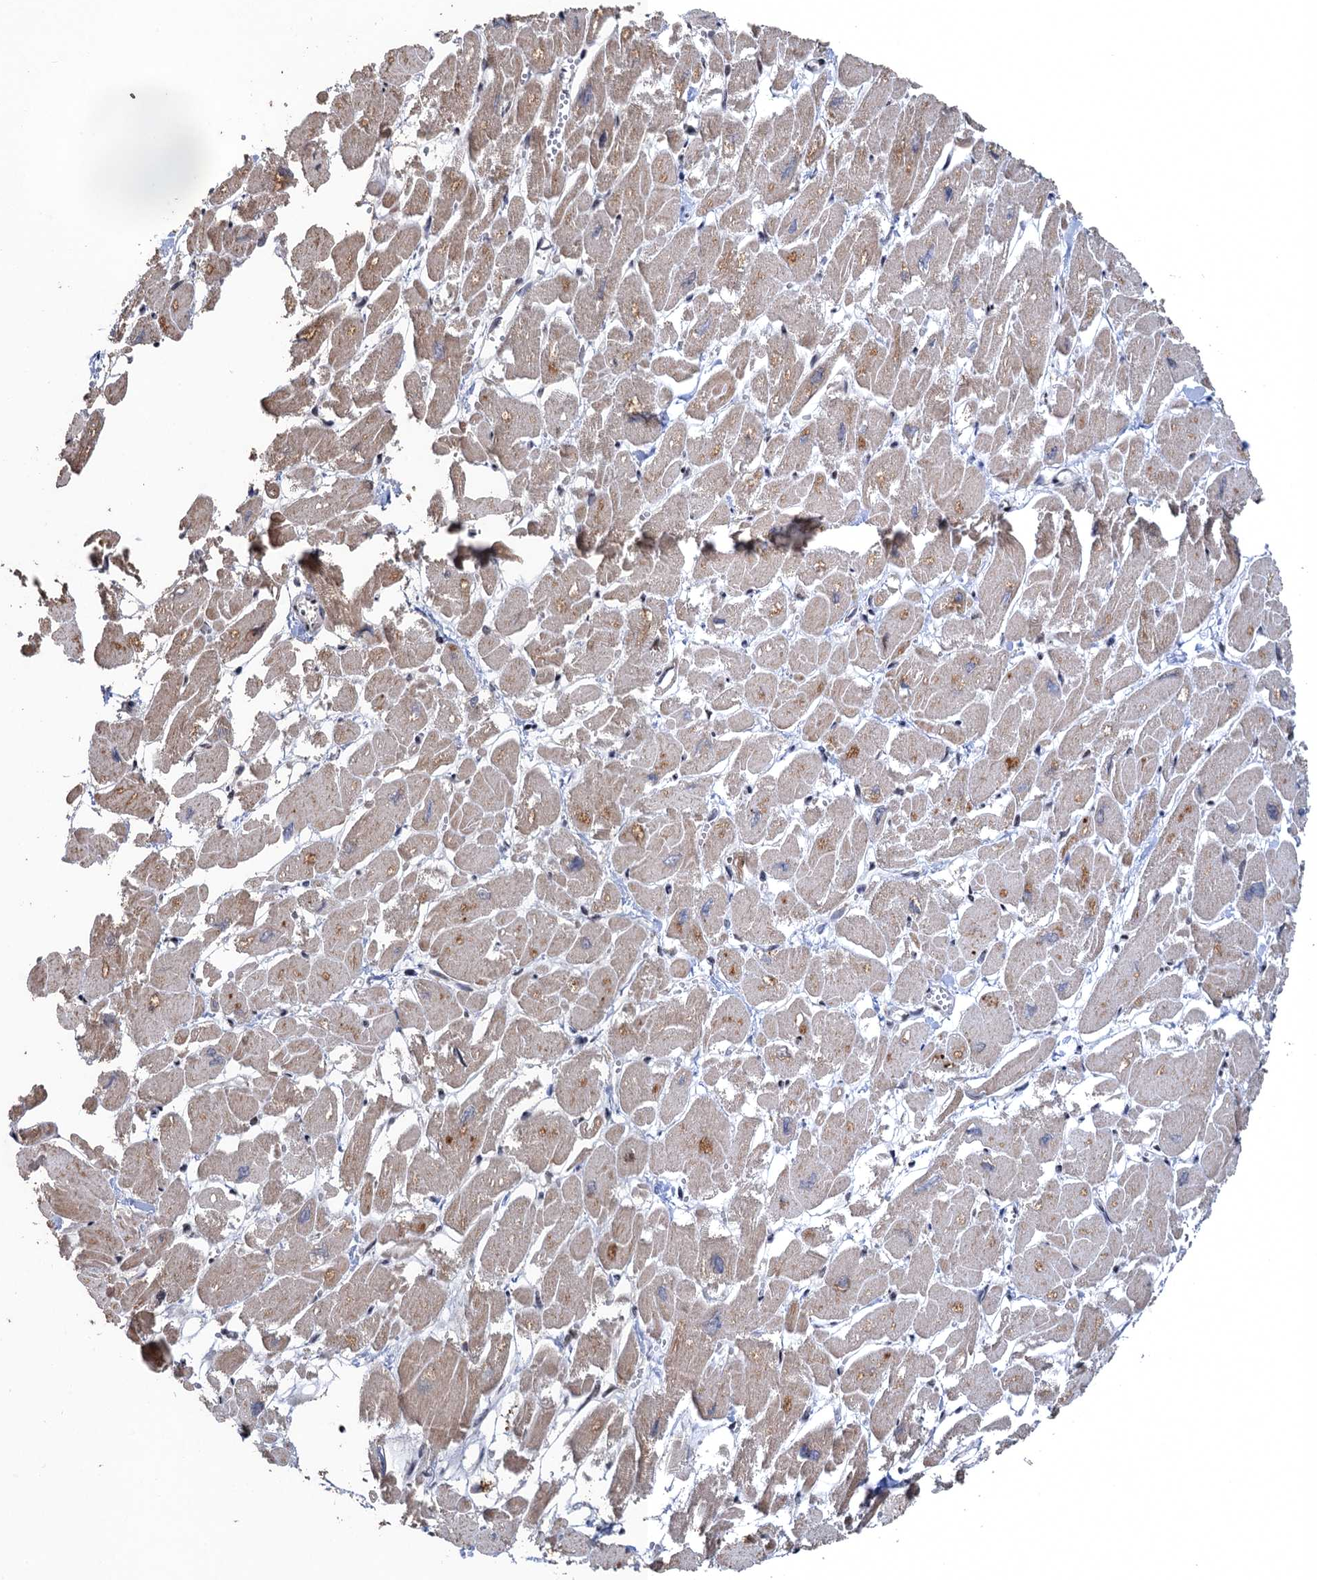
{"staining": {"intensity": "moderate", "quantity": "25%-75%", "location": "cytoplasmic/membranous"}, "tissue": "heart muscle", "cell_type": "Cardiomyocytes", "image_type": "normal", "snomed": [{"axis": "morphology", "description": "Normal tissue, NOS"}, {"axis": "topography", "description": "Heart"}], "caption": "Immunohistochemistry (IHC) (DAB (3,3'-diaminobenzidine)) staining of normal heart muscle demonstrates moderate cytoplasmic/membranous protein expression in approximately 25%-75% of cardiomyocytes.", "gene": "BMERB1", "patient": {"sex": "male", "age": 54}}